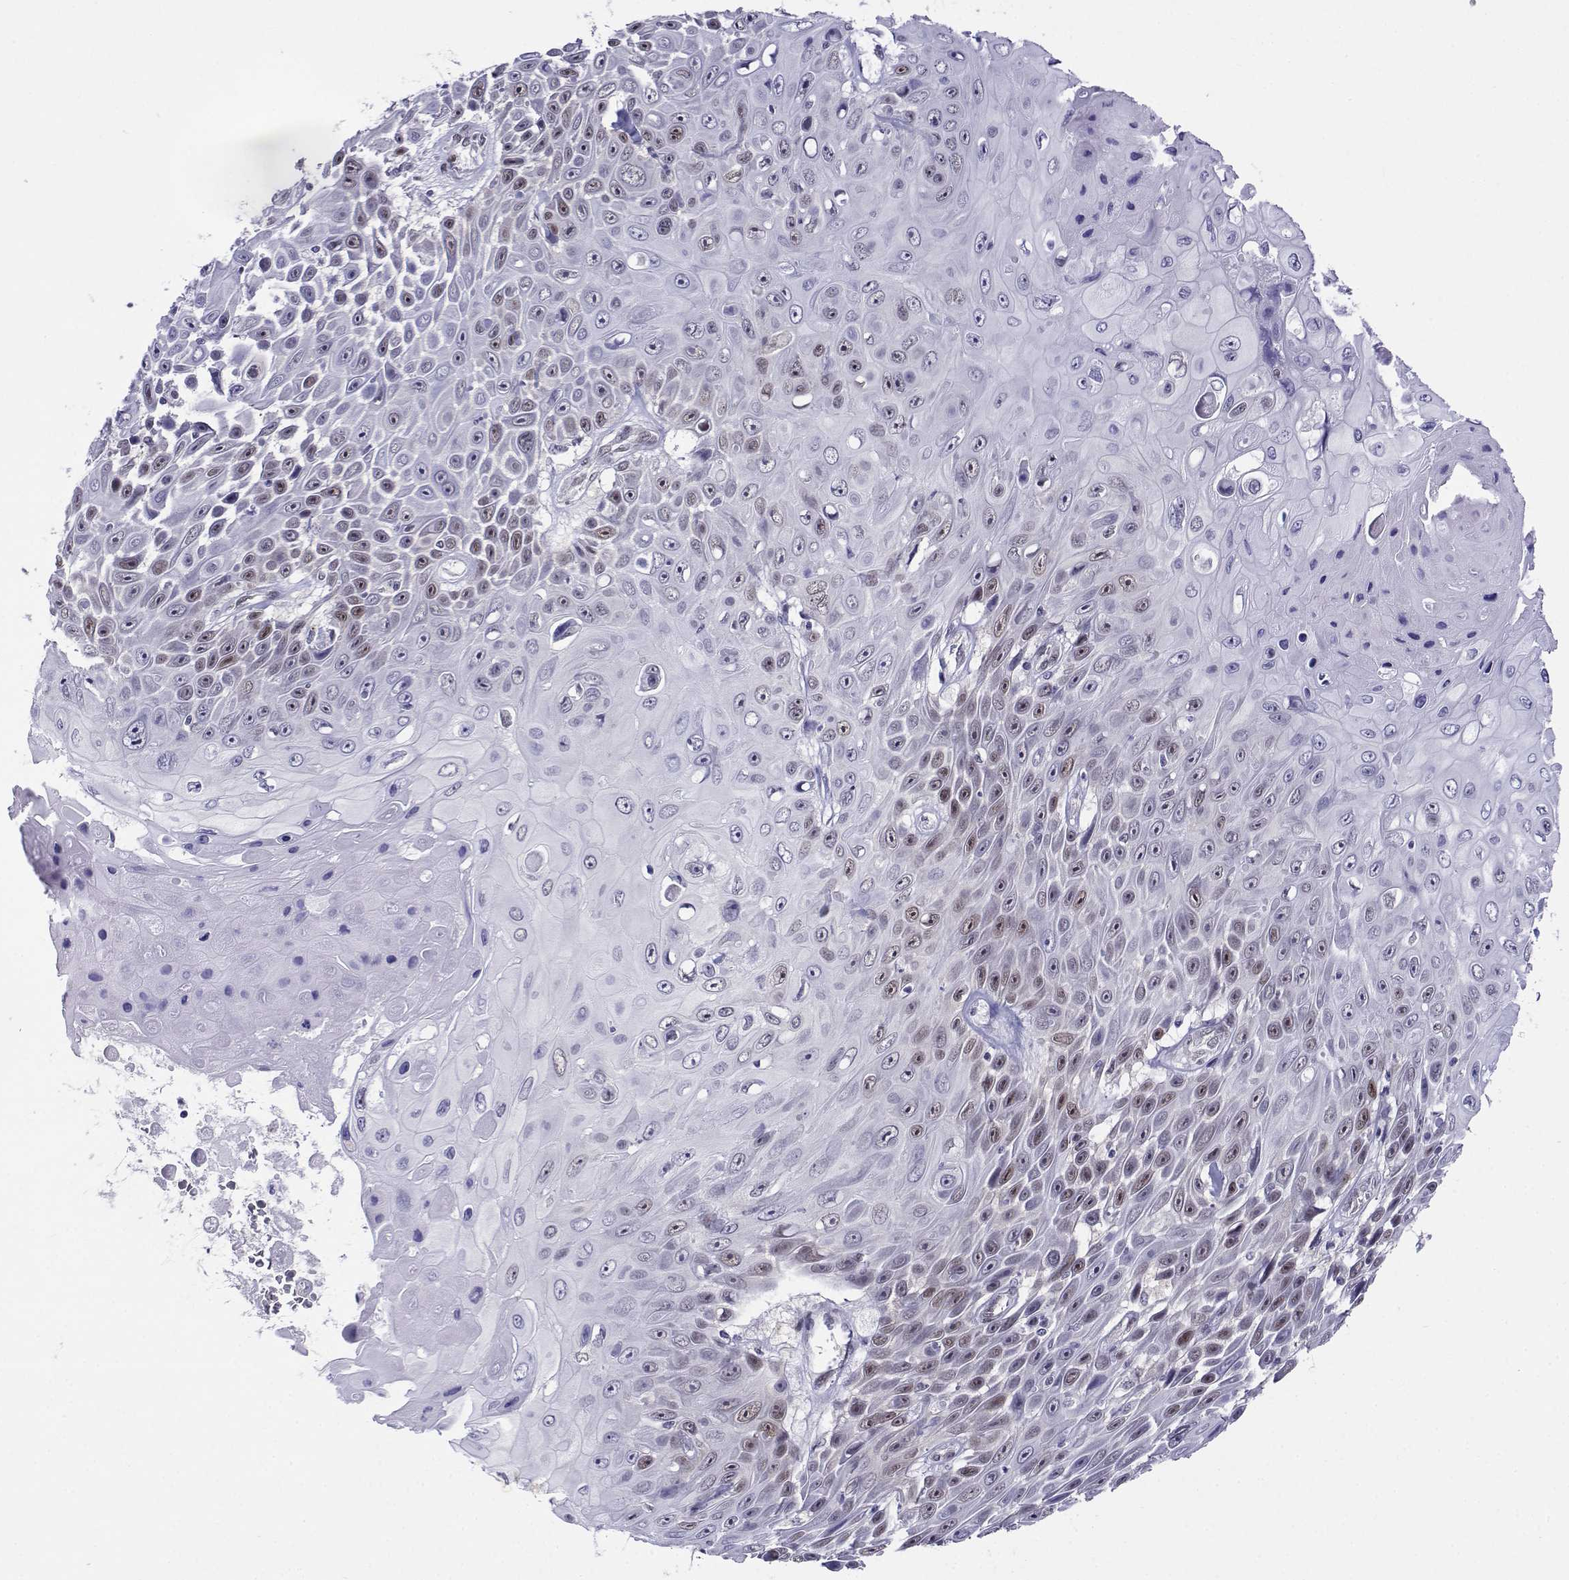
{"staining": {"intensity": "weak", "quantity": "<25%", "location": "nuclear"}, "tissue": "skin cancer", "cell_type": "Tumor cells", "image_type": "cancer", "snomed": [{"axis": "morphology", "description": "Squamous cell carcinoma, NOS"}, {"axis": "topography", "description": "Skin"}], "caption": "There is no significant staining in tumor cells of squamous cell carcinoma (skin).", "gene": "ERF", "patient": {"sex": "male", "age": 82}}